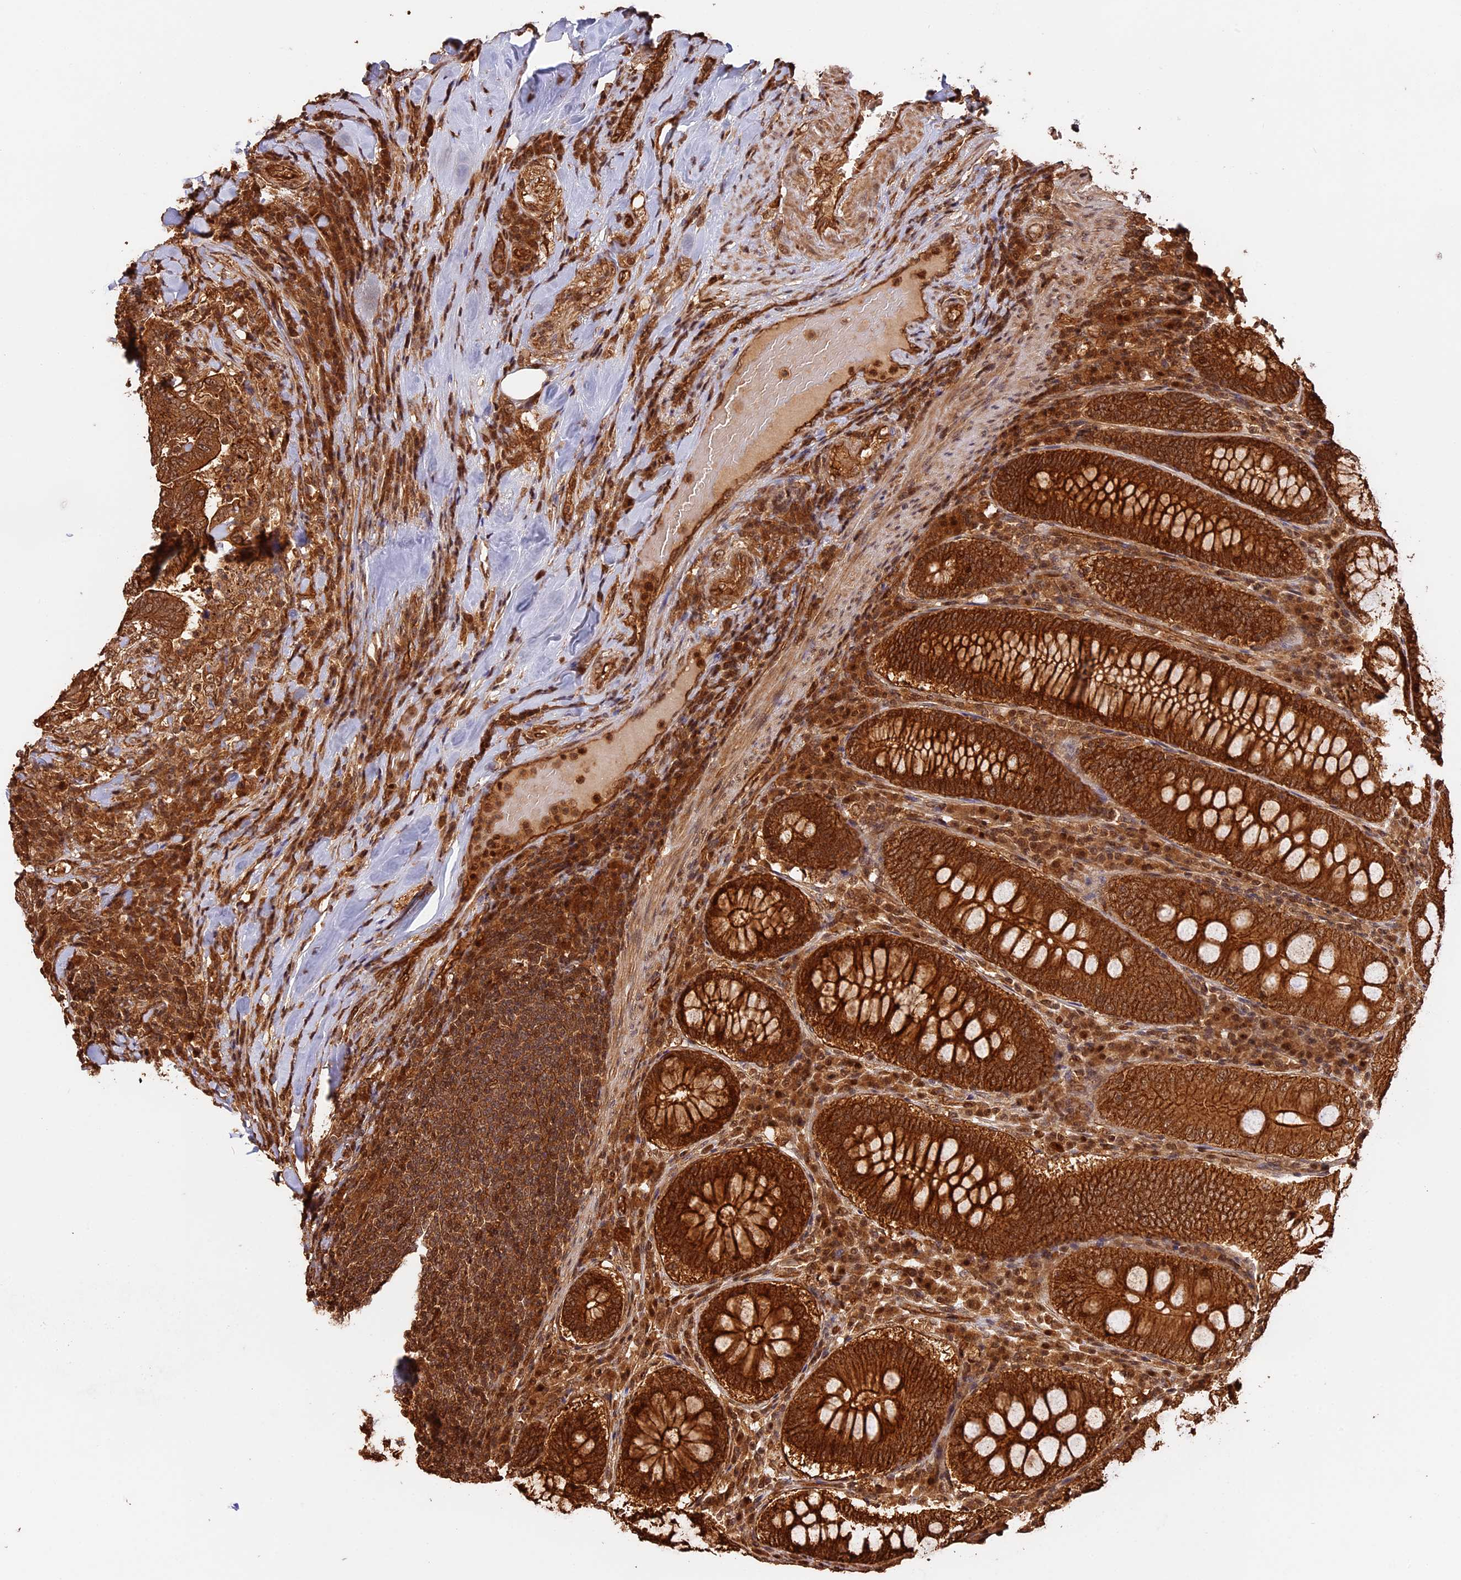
{"staining": {"intensity": "moderate", "quantity": ">75%", "location": "cytoplasmic/membranous,nuclear"}, "tissue": "colorectal cancer", "cell_type": "Tumor cells", "image_type": "cancer", "snomed": [{"axis": "morphology", "description": "Adenocarcinoma, NOS"}, {"axis": "topography", "description": "Colon"}], "caption": "Brown immunohistochemical staining in human colorectal adenocarcinoma reveals moderate cytoplasmic/membranous and nuclear expression in about >75% of tumor cells.", "gene": "PPP1R37", "patient": {"sex": "female", "age": 66}}